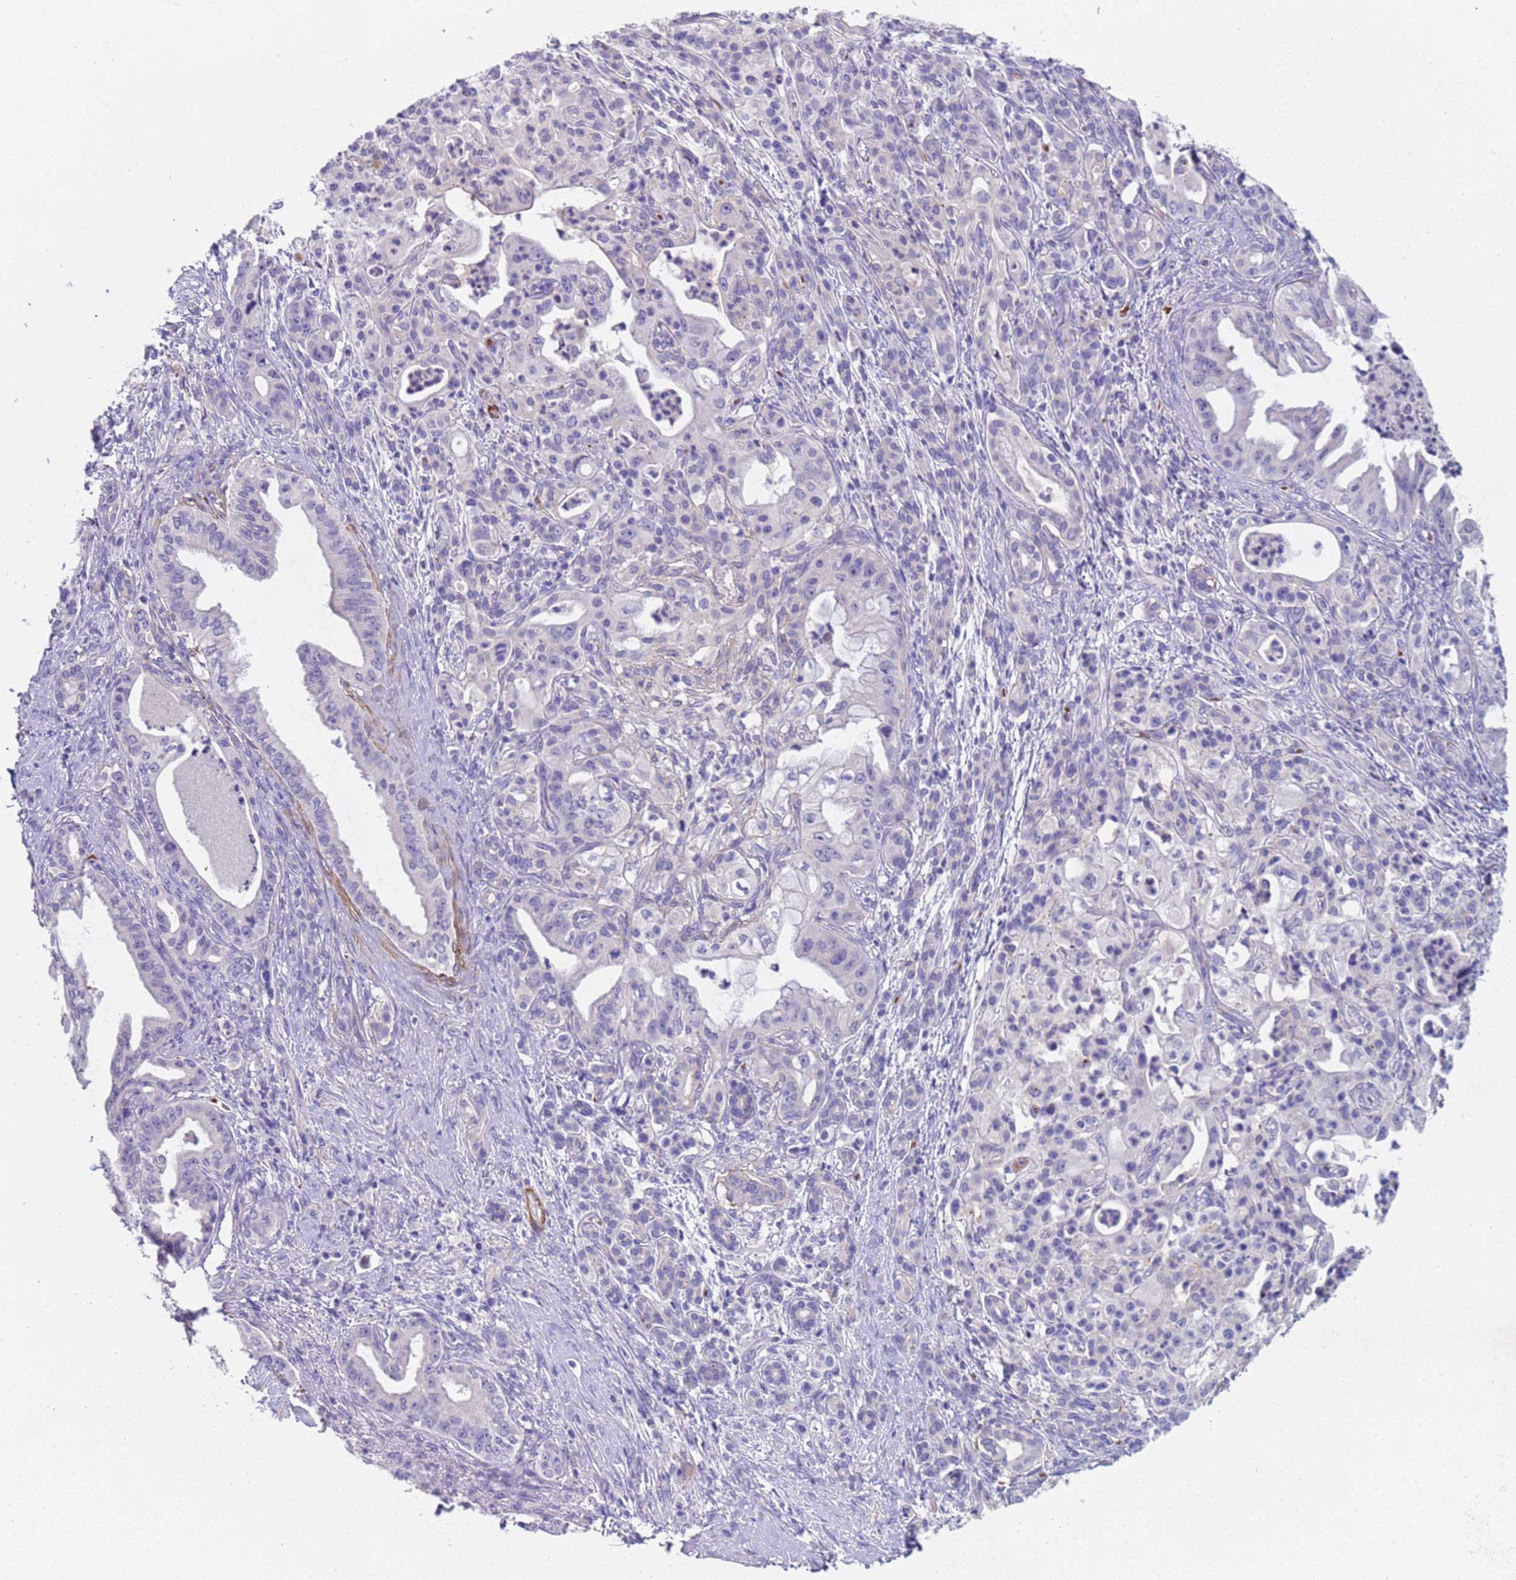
{"staining": {"intensity": "negative", "quantity": "none", "location": "none"}, "tissue": "pancreatic cancer", "cell_type": "Tumor cells", "image_type": "cancer", "snomed": [{"axis": "morphology", "description": "Adenocarcinoma, NOS"}, {"axis": "topography", "description": "Pancreas"}], "caption": "Immunohistochemical staining of pancreatic cancer (adenocarcinoma) demonstrates no significant positivity in tumor cells.", "gene": "KBTBD3", "patient": {"sex": "male", "age": 58}}